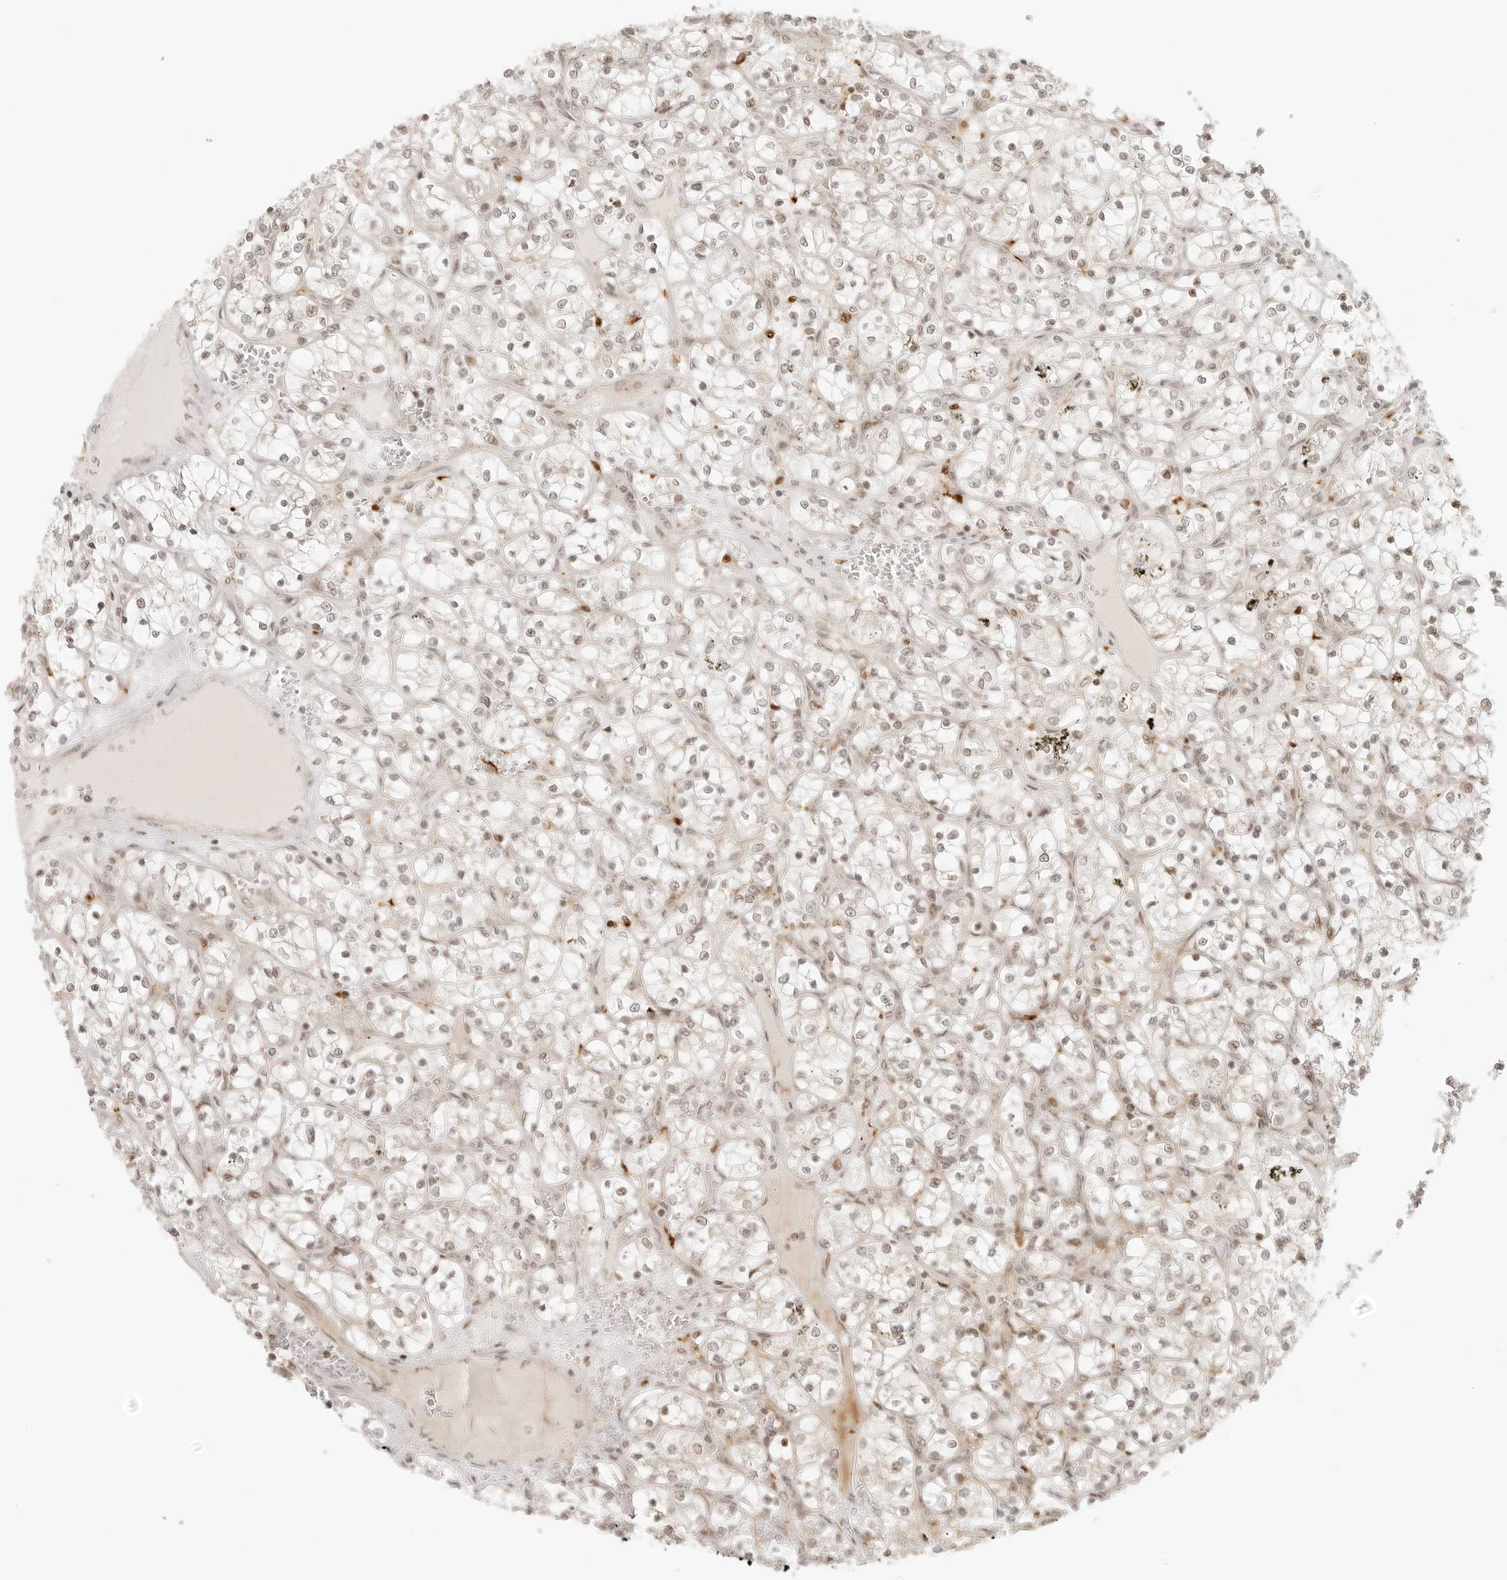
{"staining": {"intensity": "weak", "quantity": "25%-75%", "location": "nuclear"}, "tissue": "renal cancer", "cell_type": "Tumor cells", "image_type": "cancer", "snomed": [{"axis": "morphology", "description": "Adenocarcinoma, NOS"}, {"axis": "topography", "description": "Kidney"}], "caption": "Approximately 25%-75% of tumor cells in human adenocarcinoma (renal) reveal weak nuclear protein expression as visualized by brown immunohistochemical staining.", "gene": "ZNF407", "patient": {"sex": "female", "age": 69}}